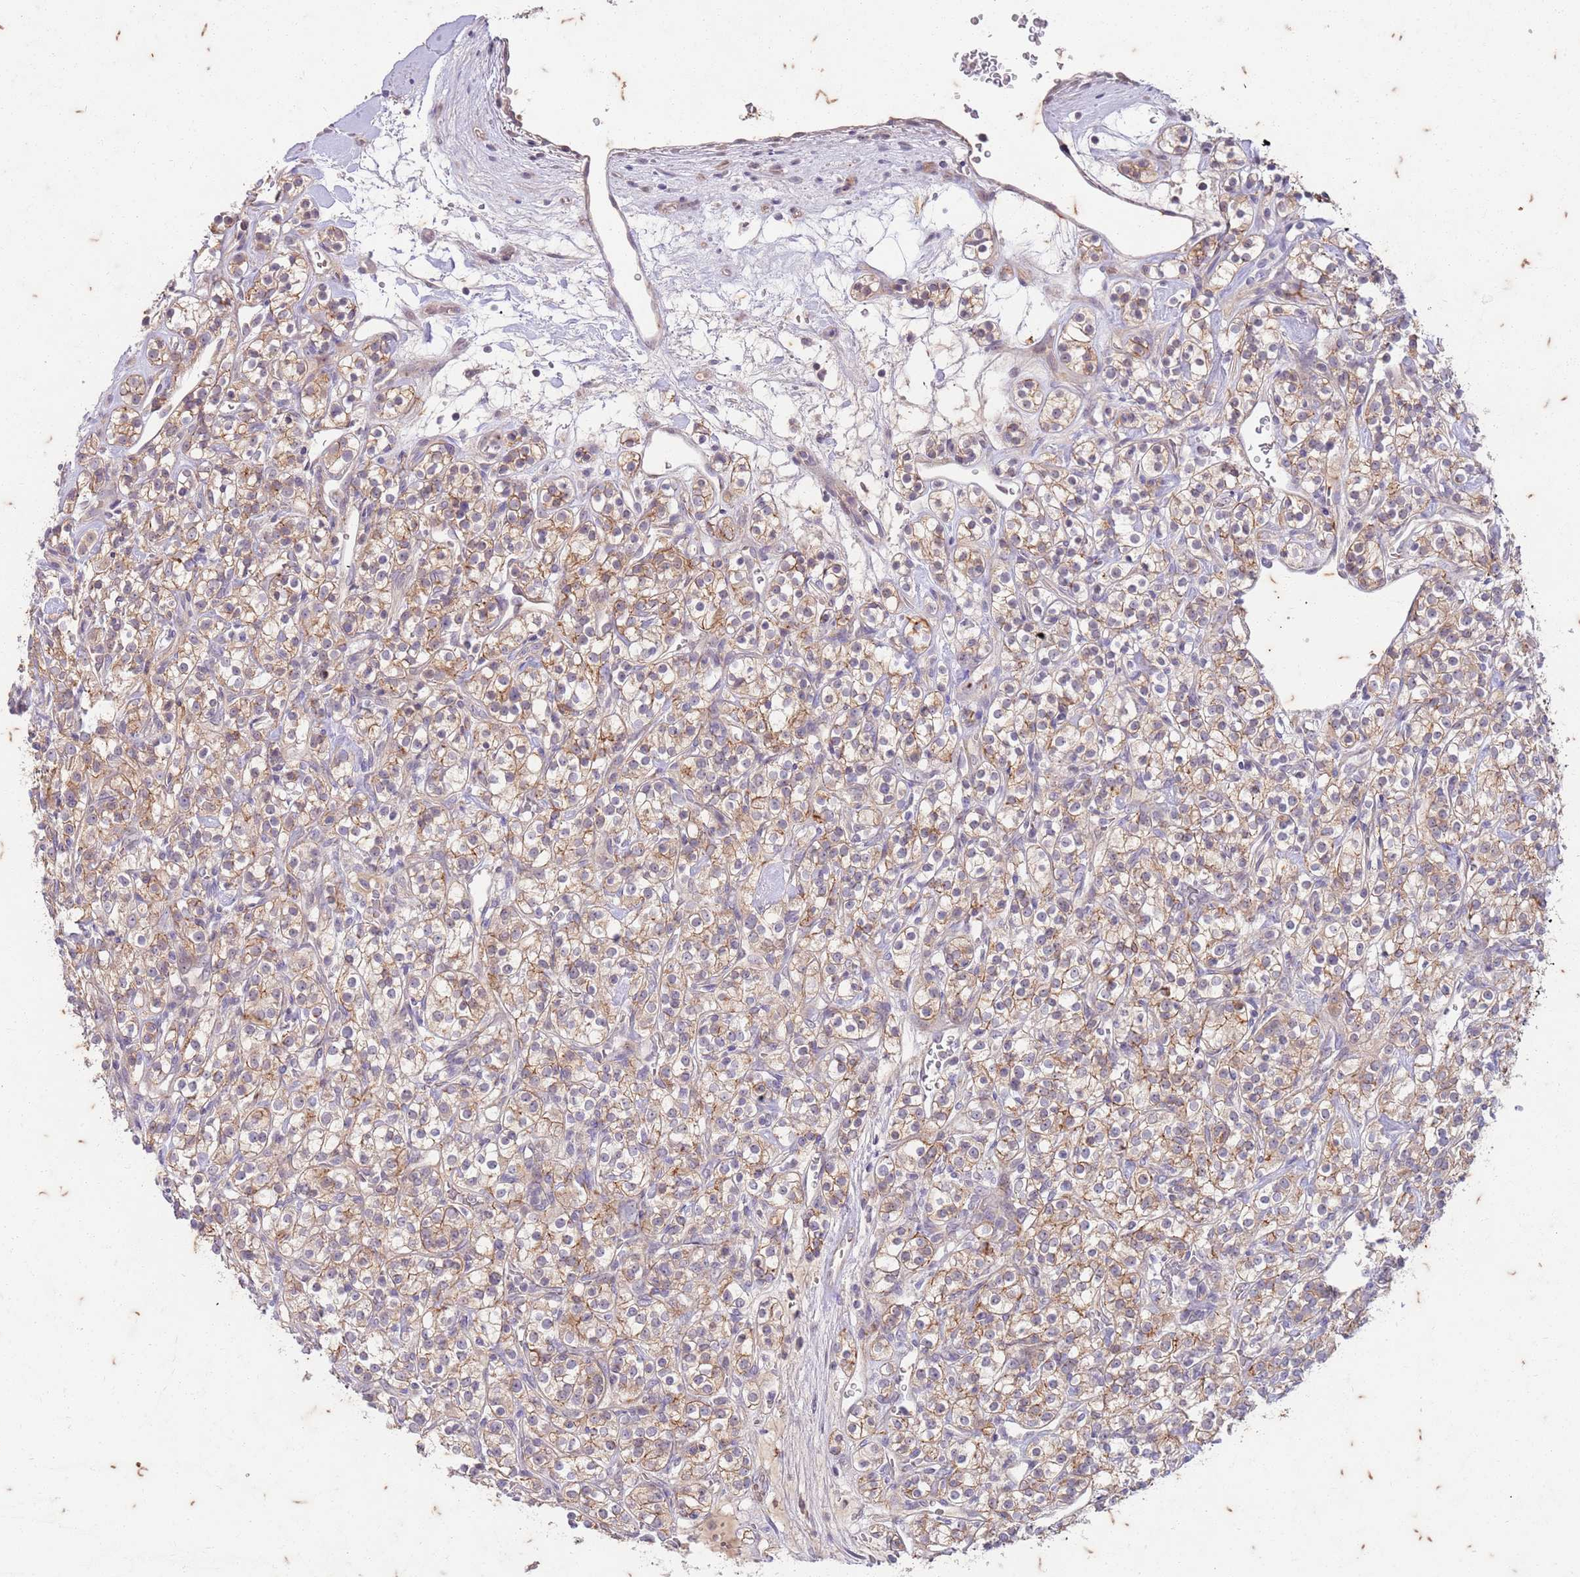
{"staining": {"intensity": "moderate", "quantity": ">75%", "location": "cytoplasmic/membranous"}, "tissue": "renal cancer", "cell_type": "Tumor cells", "image_type": "cancer", "snomed": [{"axis": "morphology", "description": "Adenocarcinoma, NOS"}, {"axis": "topography", "description": "Kidney"}], "caption": "An IHC image of neoplastic tissue is shown. Protein staining in brown highlights moderate cytoplasmic/membranous positivity in renal adenocarcinoma within tumor cells.", "gene": "RAPGEF3", "patient": {"sex": "male", "age": 77}}